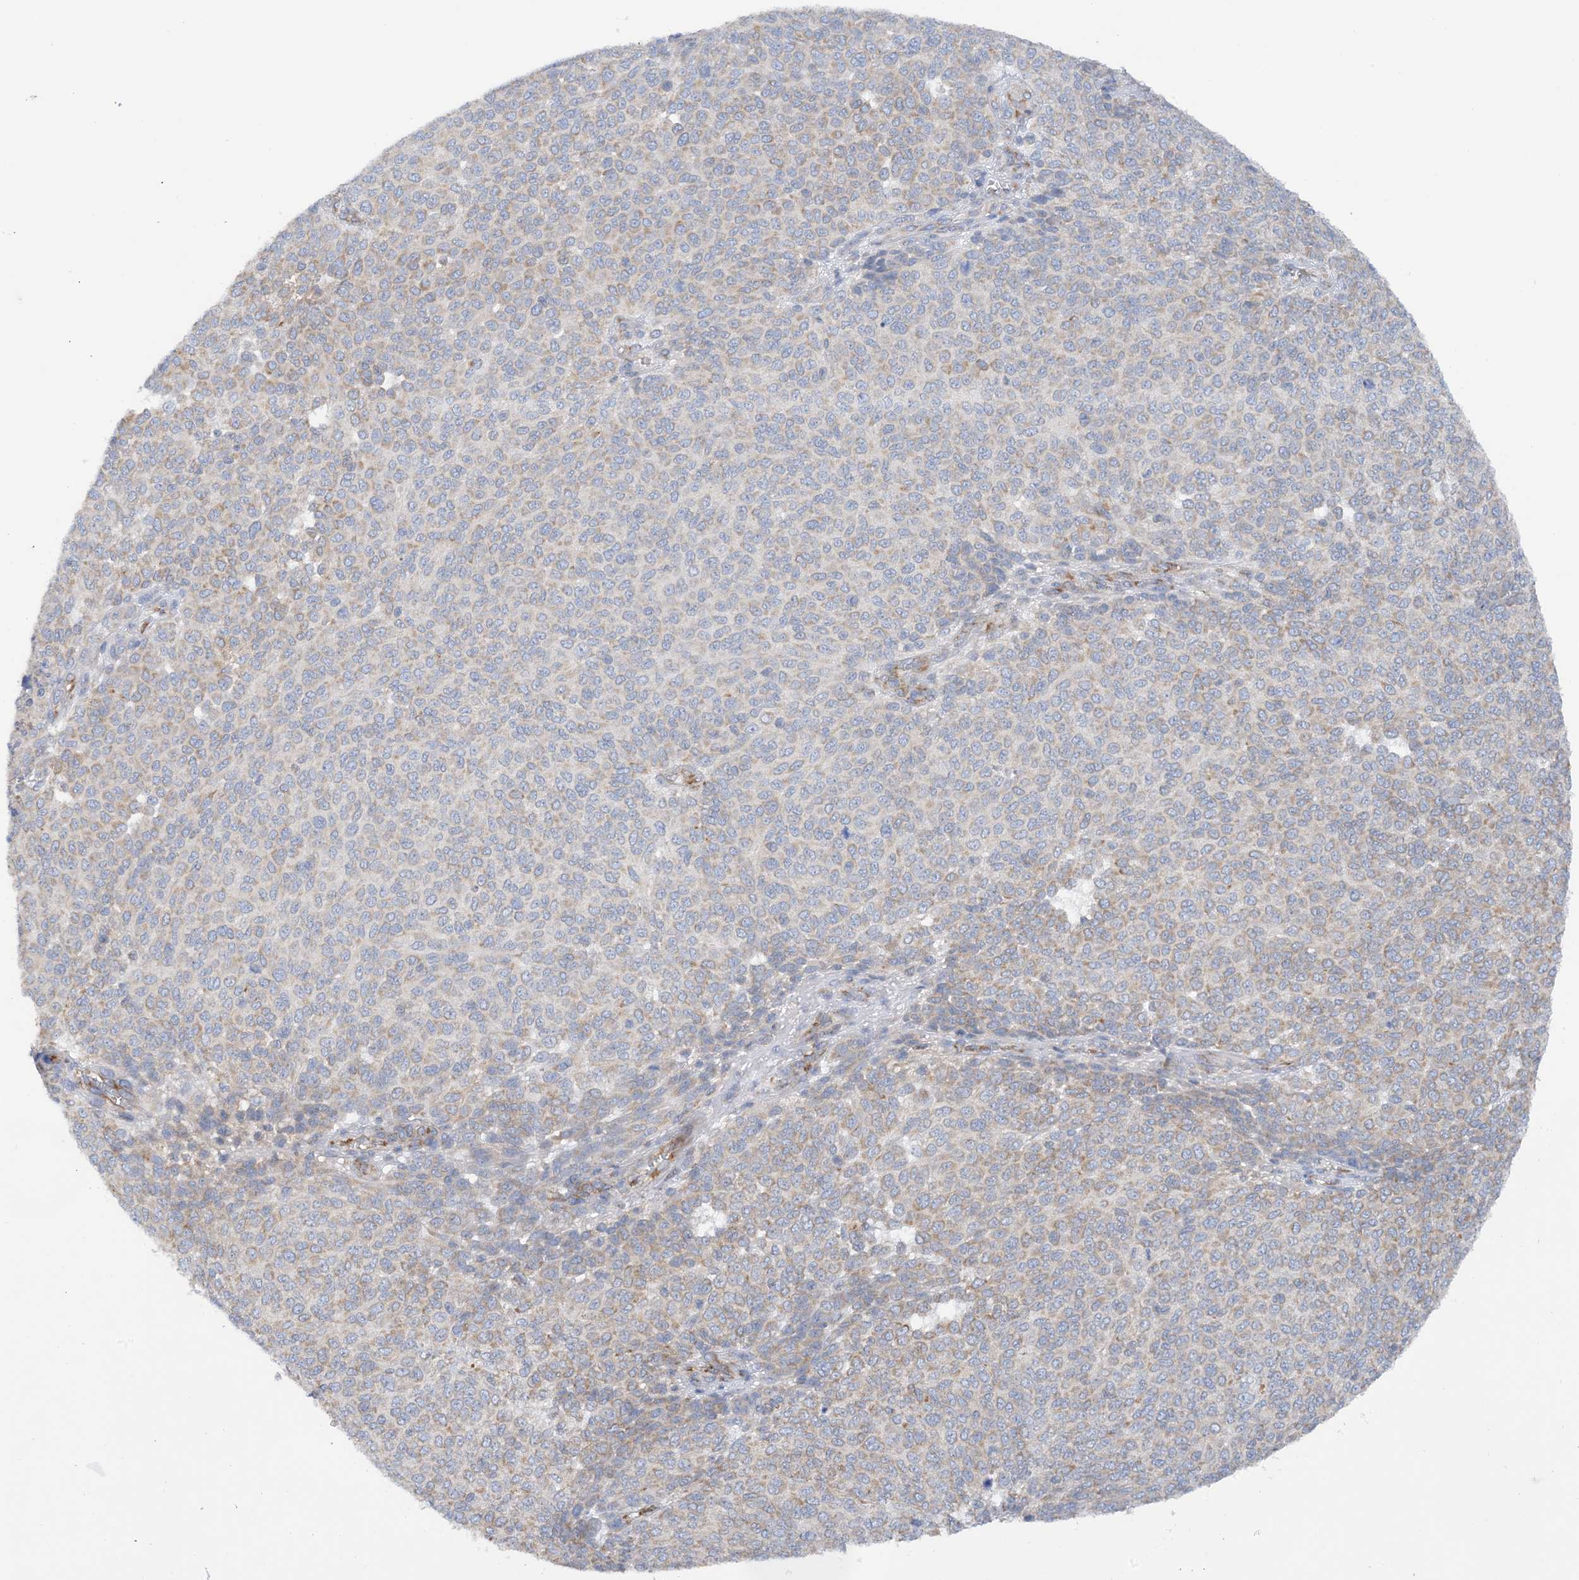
{"staining": {"intensity": "weak", "quantity": "<25%", "location": "cytoplasmic/membranous"}, "tissue": "melanoma", "cell_type": "Tumor cells", "image_type": "cancer", "snomed": [{"axis": "morphology", "description": "Malignant melanoma, NOS"}, {"axis": "topography", "description": "Skin"}], "caption": "DAB (3,3'-diaminobenzidine) immunohistochemical staining of melanoma shows no significant expression in tumor cells. The staining was performed using DAB to visualize the protein expression in brown, while the nuclei were stained in blue with hematoxylin (Magnification: 20x).", "gene": "SLC5A11", "patient": {"sex": "male", "age": 49}}